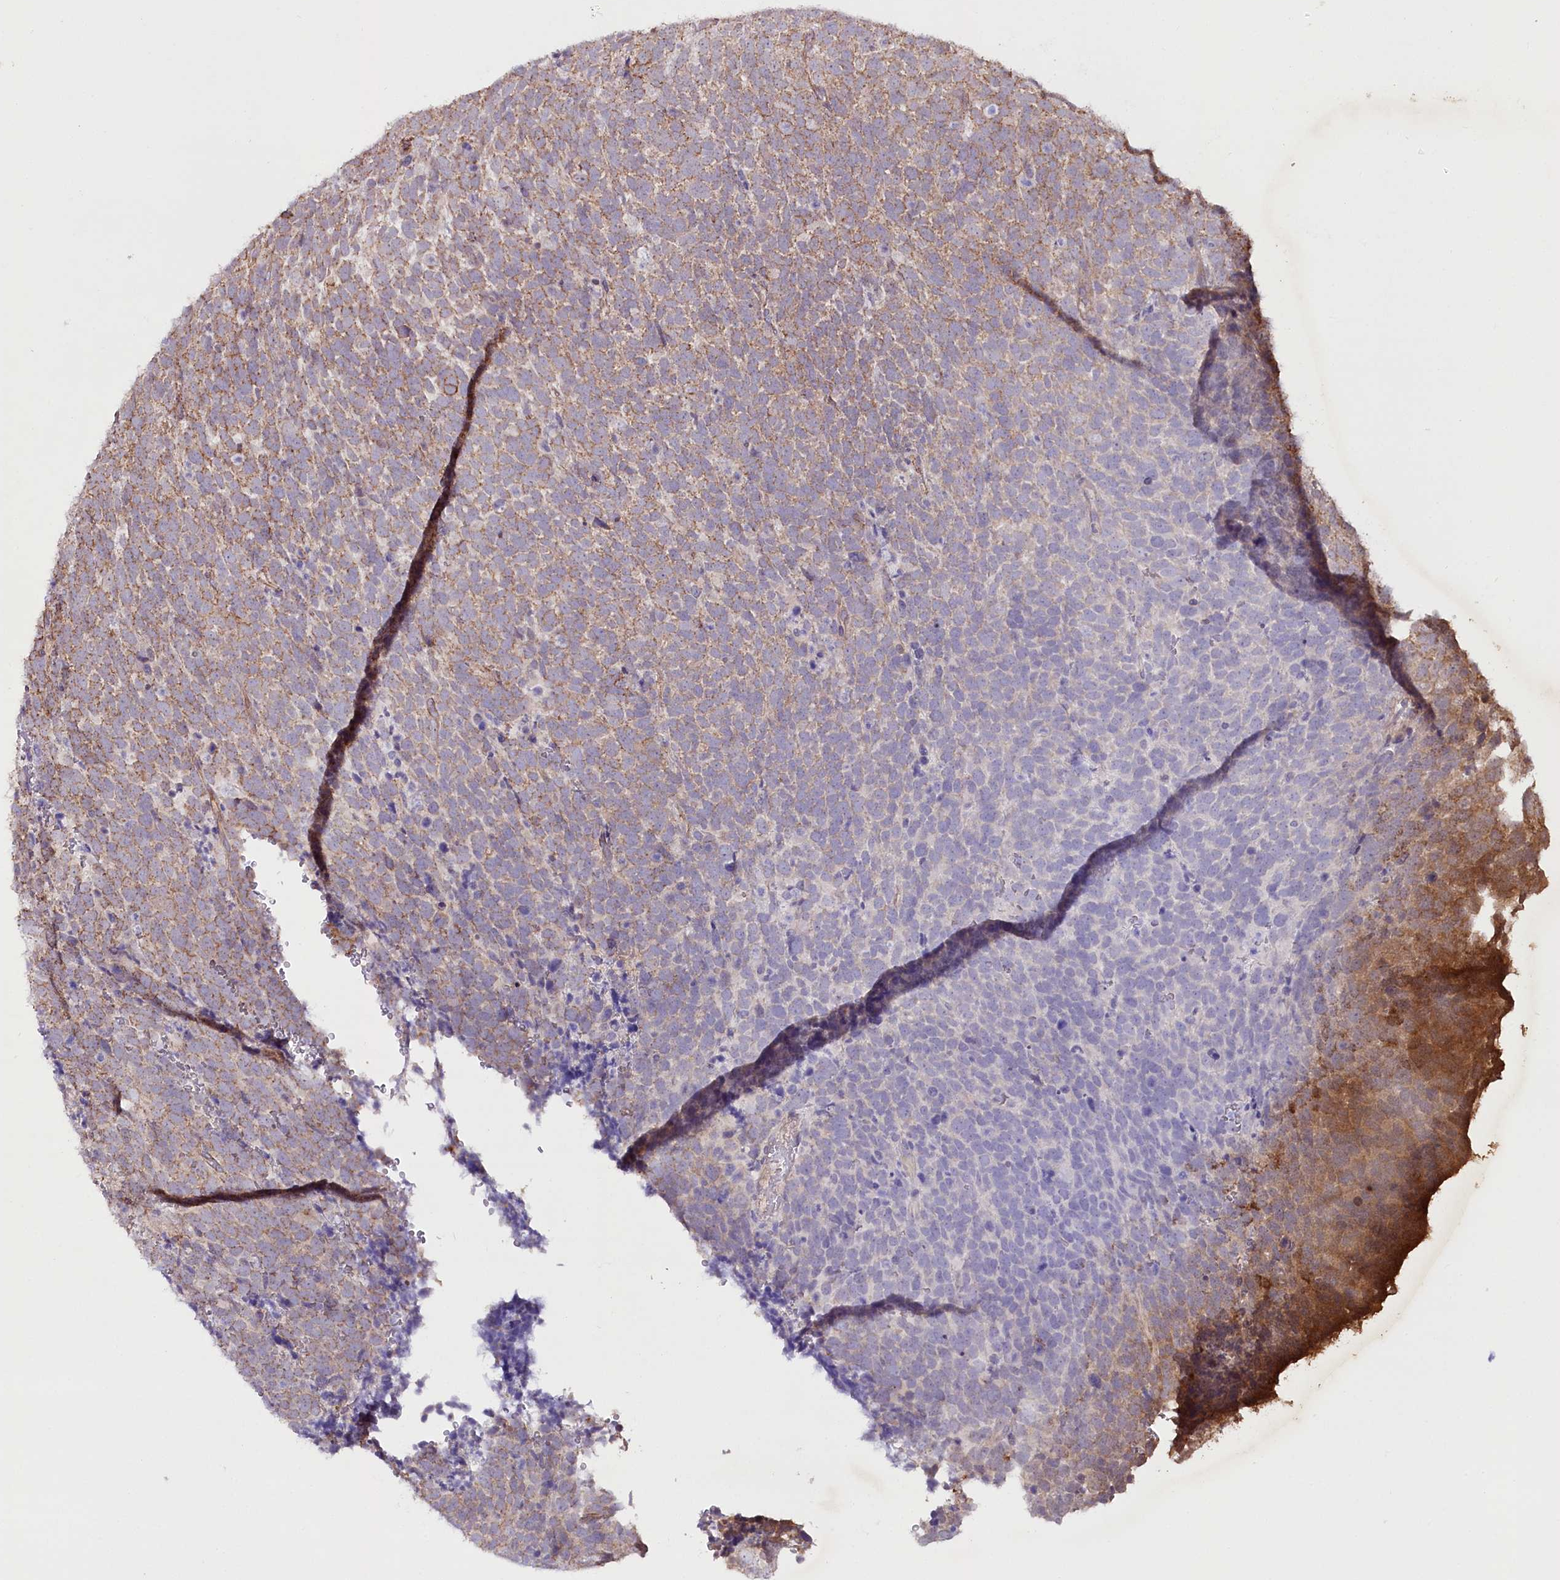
{"staining": {"intensity": "moderate", "quantity": "25%-75%", "location": "cytoplasmic/membranous"}, "tissue": "urothelial cancer", "cell_type": "Tumor cells", "image_type": "cancer", "snomed": [{"axis": "morphology", "description": "Urothelial carcinoma, High grade"}, {"axis": "topography", "description": "Urinary bladder"}], "caption": "Immunohistochemistry micrograph of neoplastic tissue: urothelial carcinoma (high-grade) stained using IHC demonstrates medium levels of moderate protein expression localized specifically in the cytoplasmic/membranous of tumor cells, appearing as a cytoplasmic/membranous brown color.", "gene": "DHX29", "patient": {"sex": "female", "age": 82}}